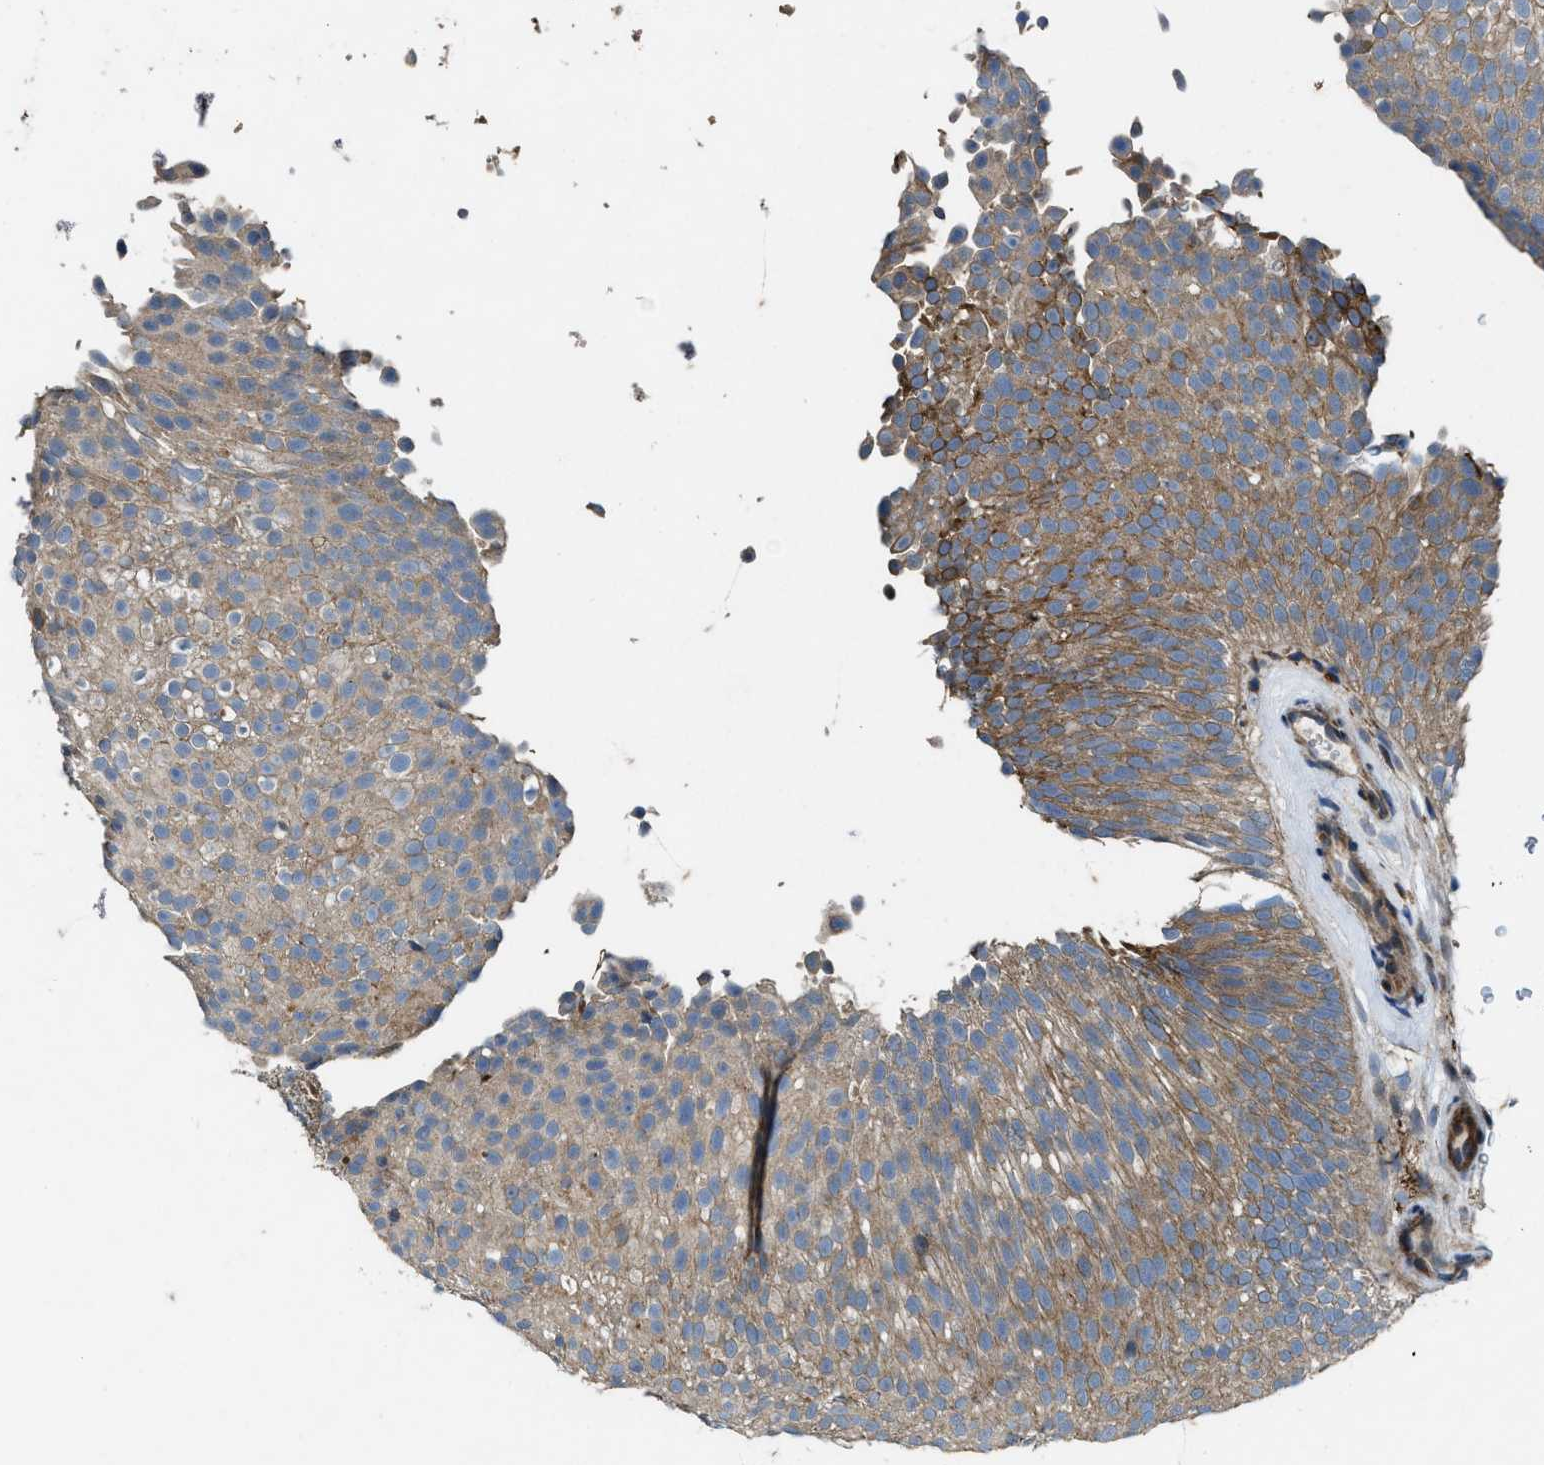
{"staining": {"intensity": "weak", "quantity": ">75%", "location": "cytoplasmic/membranous"}, "tissue": "urothelial cancer", "cell_type": "Tumor cells", "image_type": "cancer", "snomed": [{"axis": "morphology", "description": "Urothelial carcinoma, Low grade"}, {"axis": "topography", "description": "Urinary bladder"}], "caption": "Urothelial cancer stained with a protein marker reveals weak staining in tumor cells.", "gene": "LRRC72", "patient": {"sex": "male", "age": 78}}